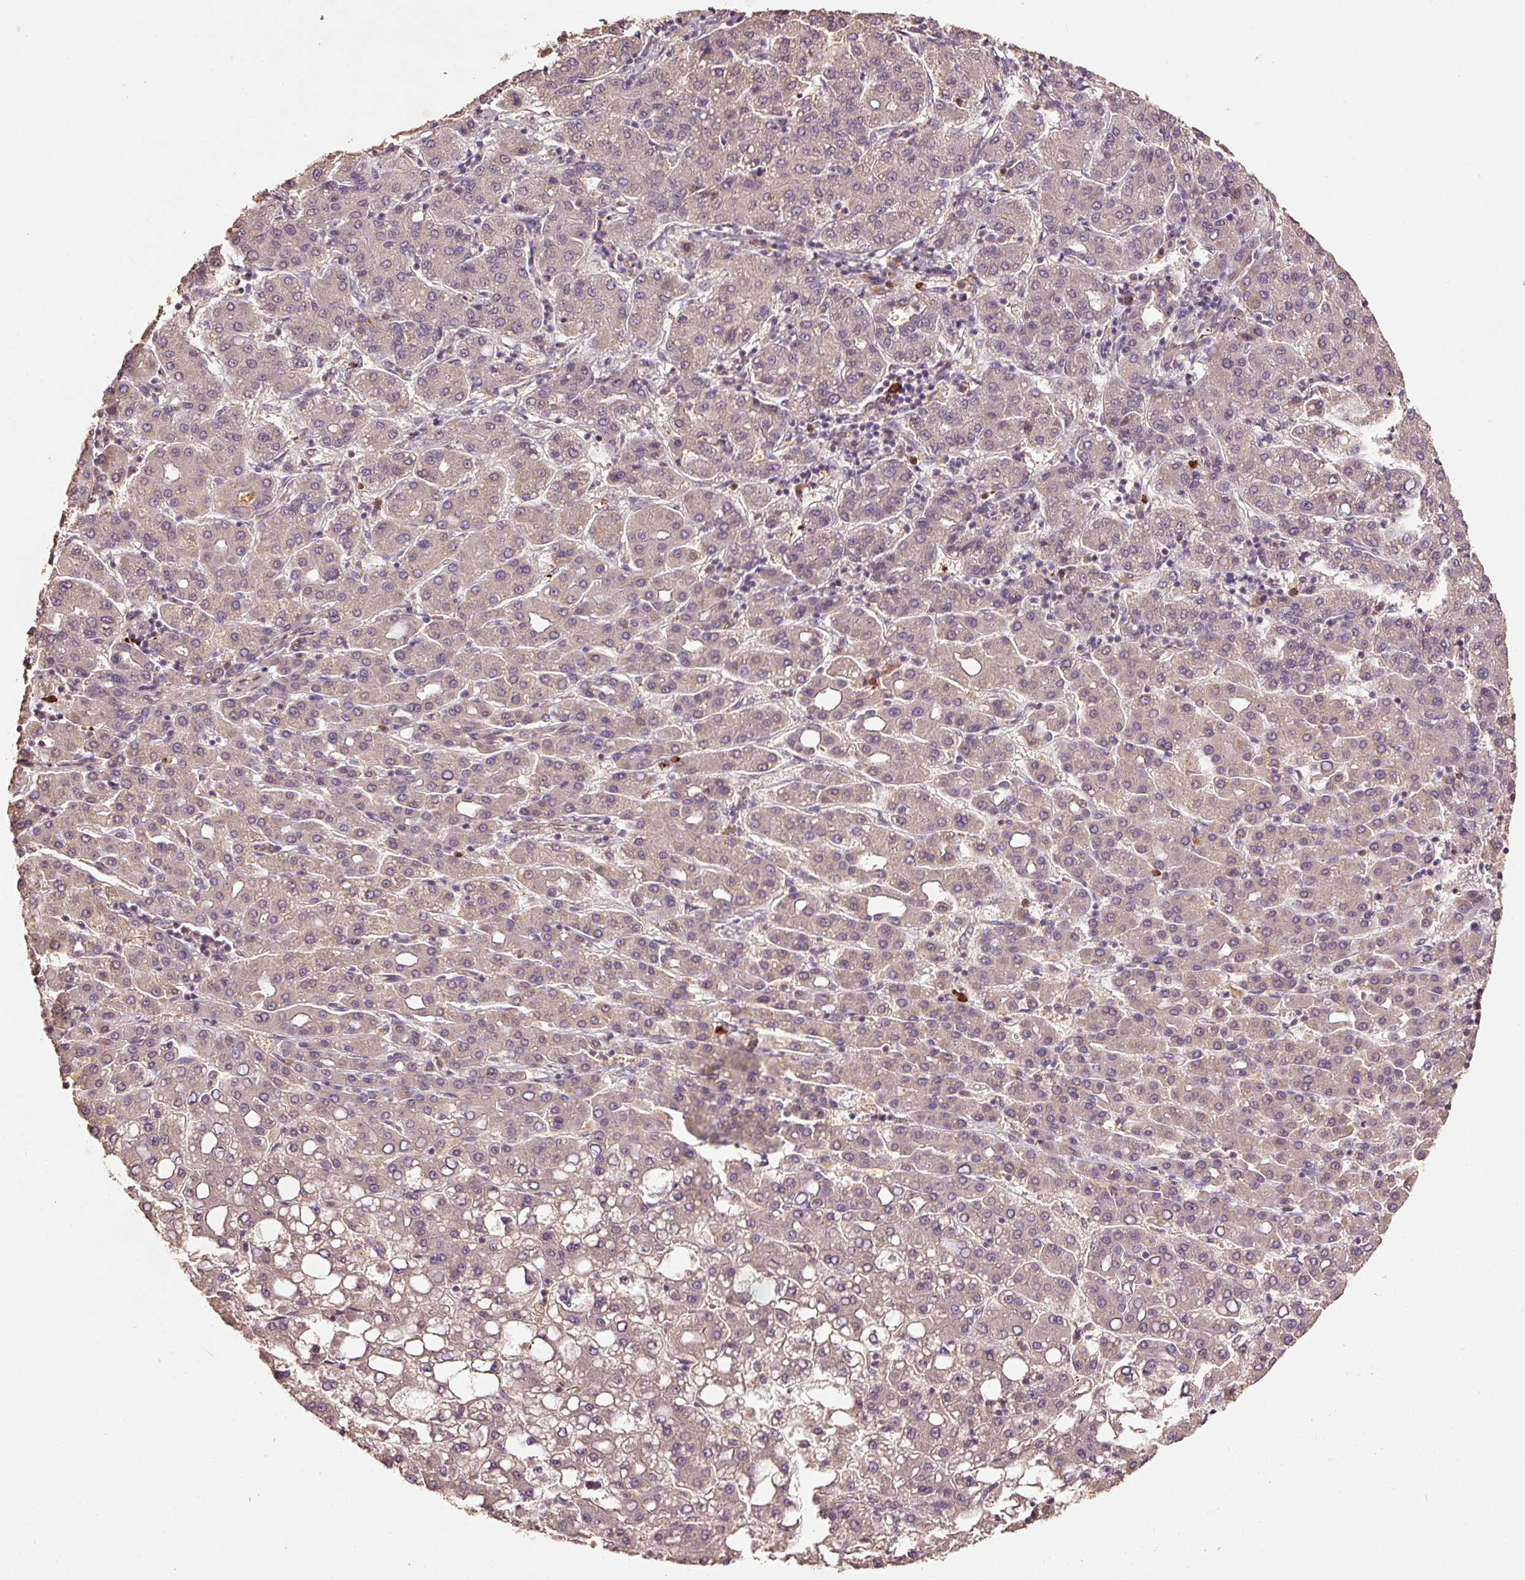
{"staining": {"intensity": "weak", "quantity": ">75%", "location": "cytoplasmic/membranous"}, "tissue": "liver cancer", "cell_type": "Tumor cells", "image_type": "cancer", "snomed": [{"axis": "morphology", "description": "Carcinoma, Hepatocellular, NOS"}, {"axis": "topography", "description": "Liver"}], "caption": "Protein expression by IHC demonstrates weak cytoplasmic/membranous staining in about >75% of tumor cells in liver hepatocellular carcinoma. The staining was performed using DAB (3,3'-diaminobenzidine), with brown indicating positive protein expression. Nuclei are stained blue with hematoxylin.", "gene": "HERC2", "patient": {"sex": "male", "age": 65}}